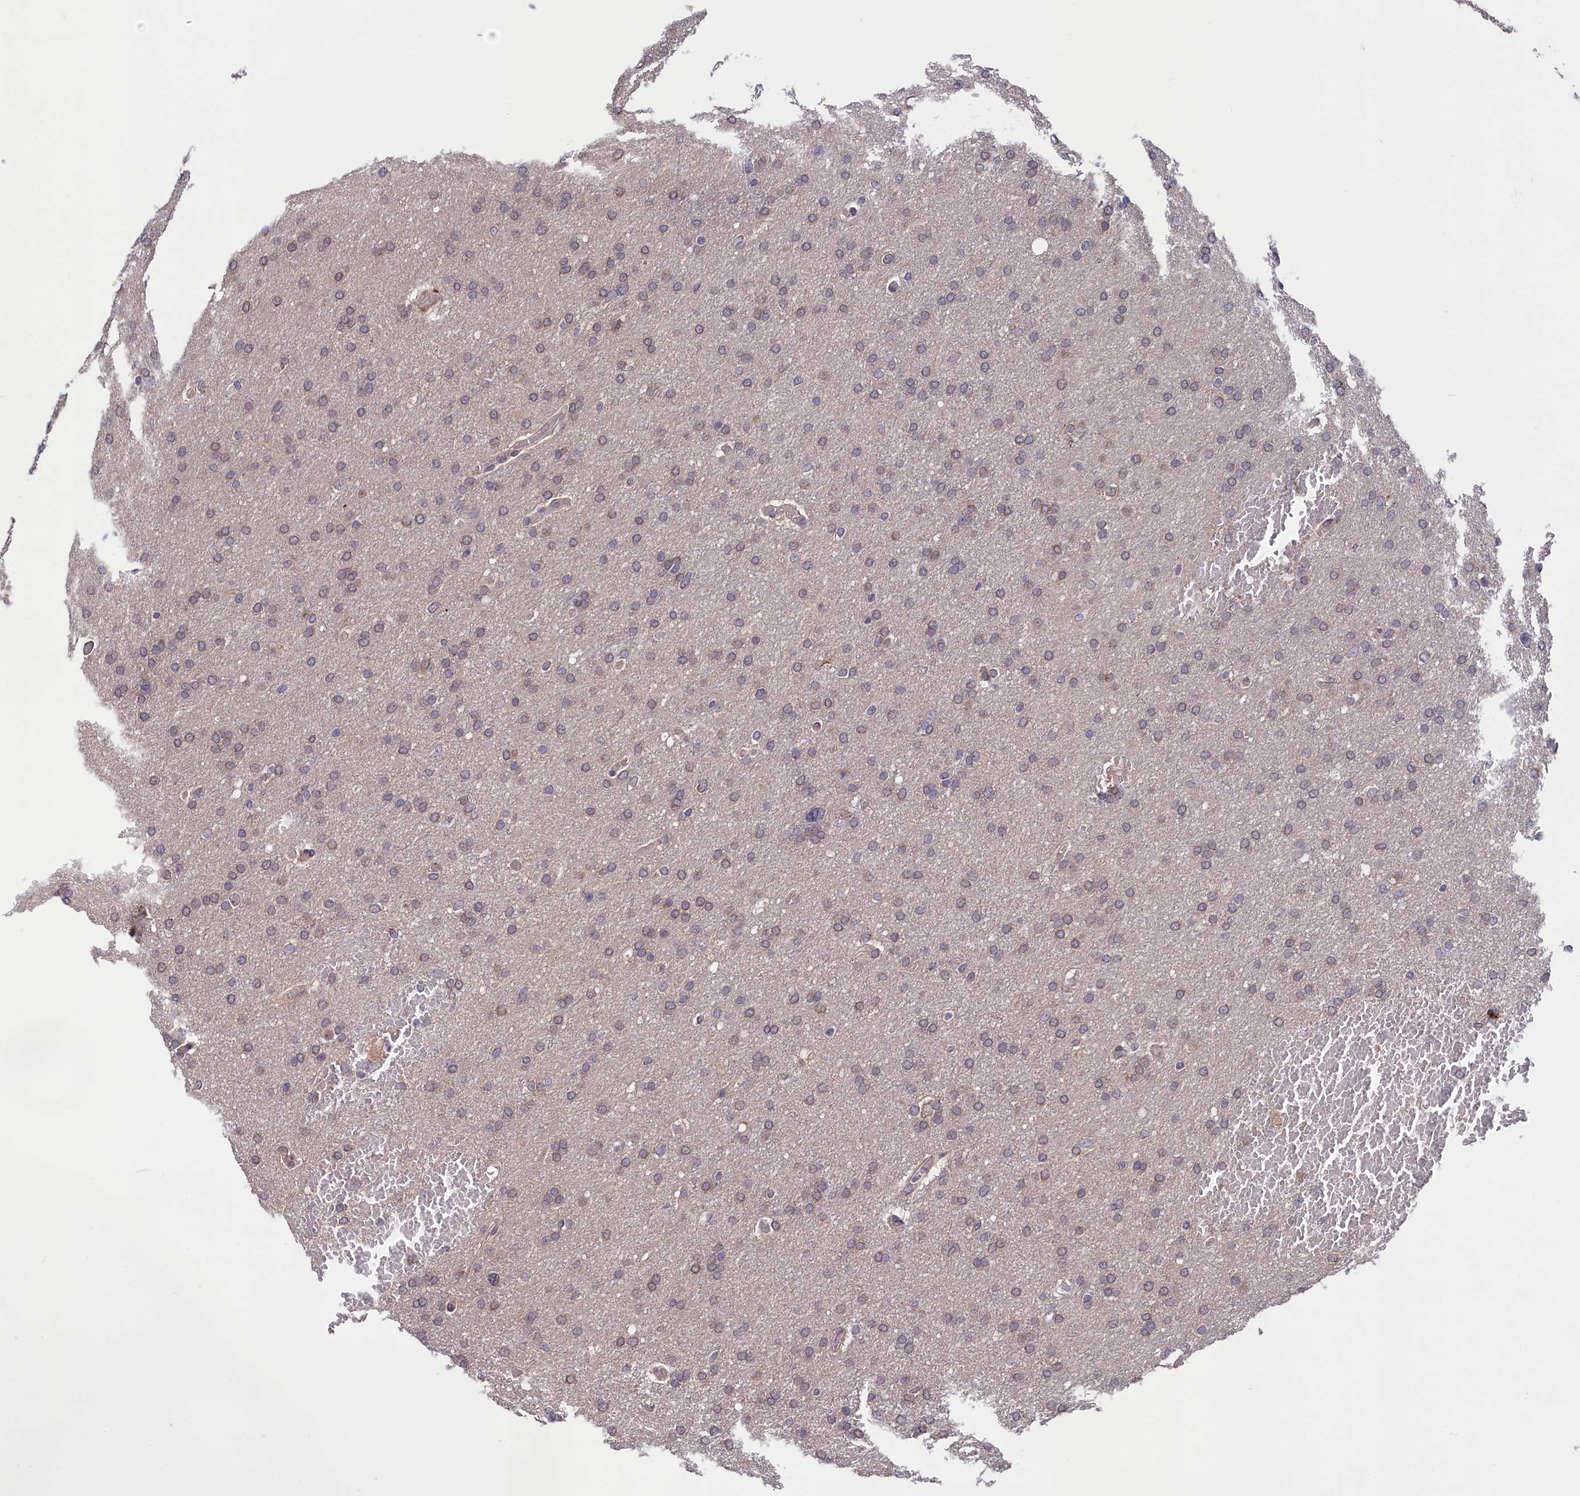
{"staining": {"intensity": "weak", "quantity": "25%-75%", "location": "cytoplasmic/membranous"}, "tissue": "glioma", "cell_type": "Tumor cells", "image_type": "cancer", "snomed": [{"axis": "morphology", "description": "Glioma, malignant, High grade"}, {"axis": "topography", "description": "Cerebral cortex"}], "caption": "Immunohistochemical staining of malignant high-grade glioma exhibits low levels of weak cytoplasmic/membranous protein staining in about 25%-75% of tumor cells.", "gene": "SLC39A6", "patient": {"sex": "female", "age": 36}}